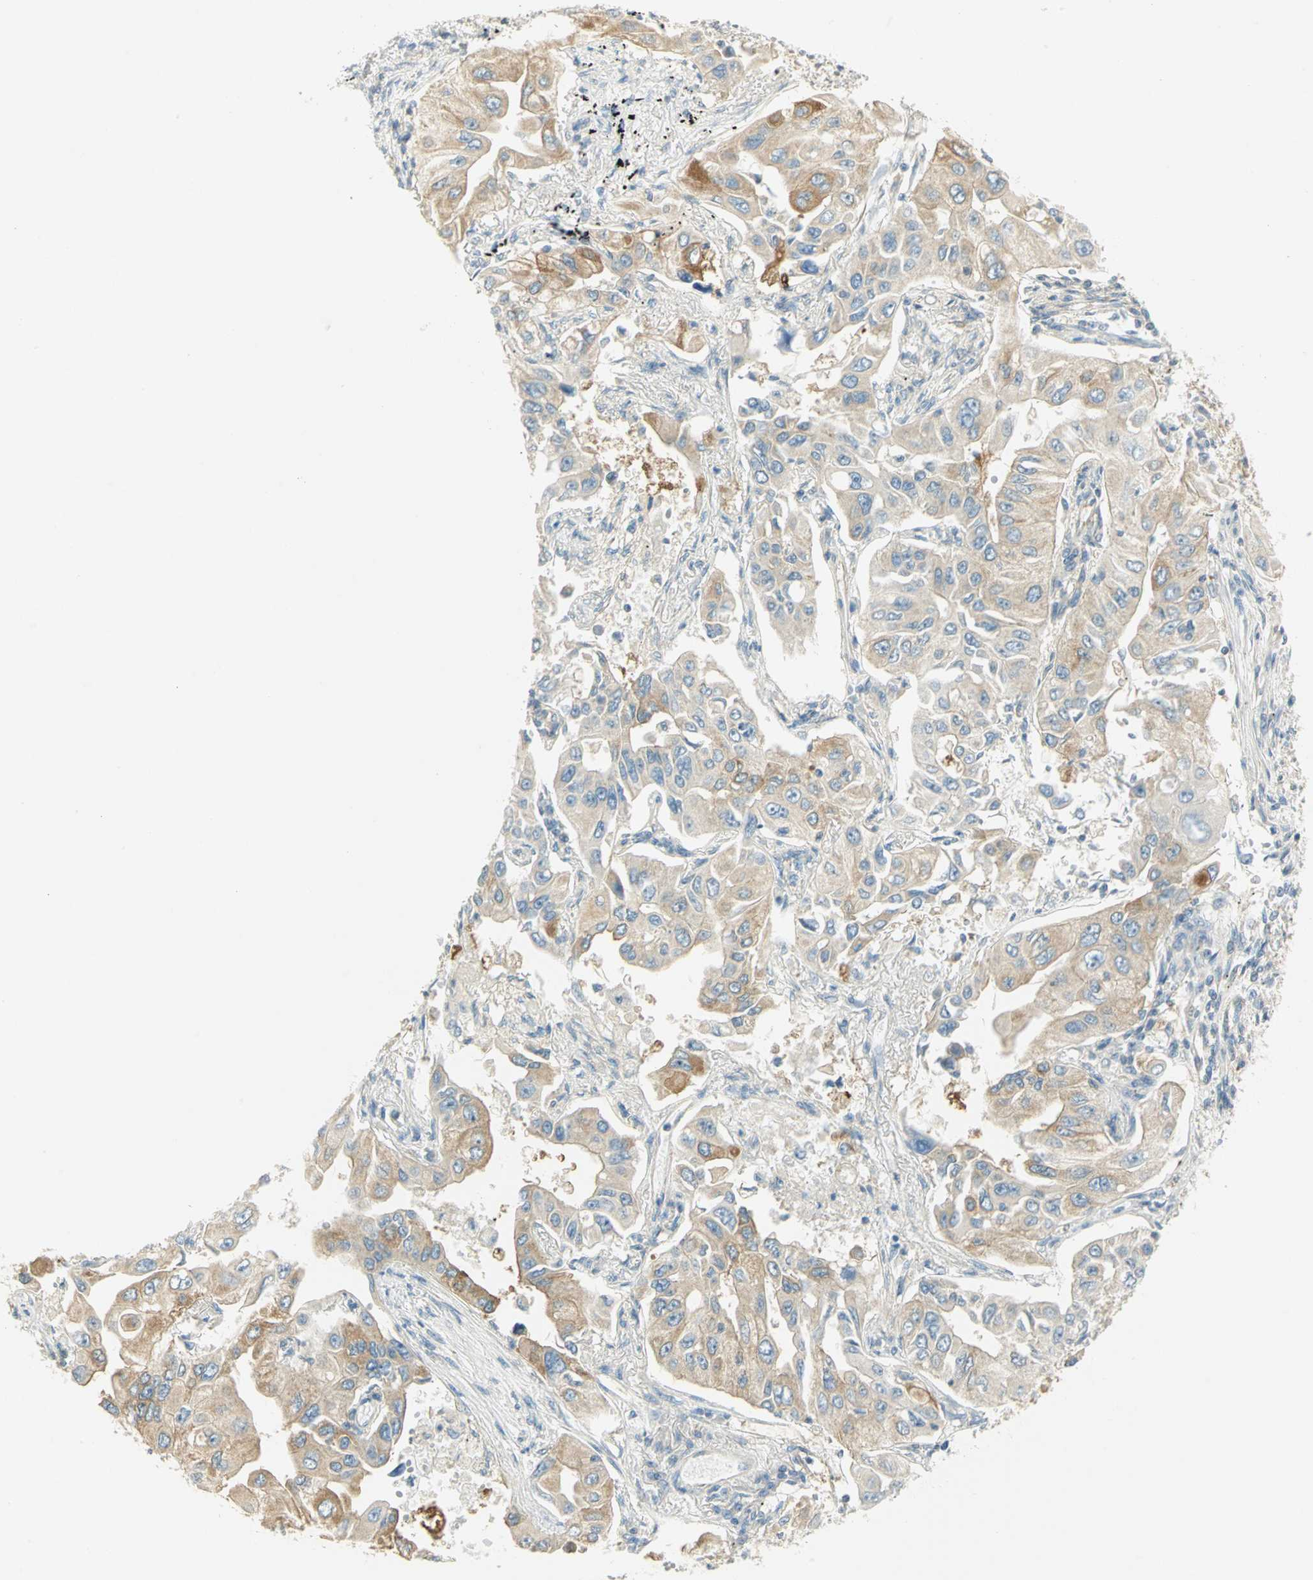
{"staining": {"intensity": "weak", "quantity": ">75%", "location": "cytoplasmic/membranous"}, "tissue": "lung cancer", "cell_type": "Tumor cells", "image_type": "cancer", "snomed": [{"axis": "morphology", "description": "Adenocarcinoma, NOS"}, {"axis": "topography", "description": "Lung"}], "caption": "This histopathology image exhibits lung adenocarcinoma stained with immunohistochemistry to label a protein in brown. The cytoplasmic/membranous of tumor cells show weak positivity for the protein. Nuclei are counter-stained blue.", "gene": "TSC22D2", "patient": {"sex": "male", "age": 84}}